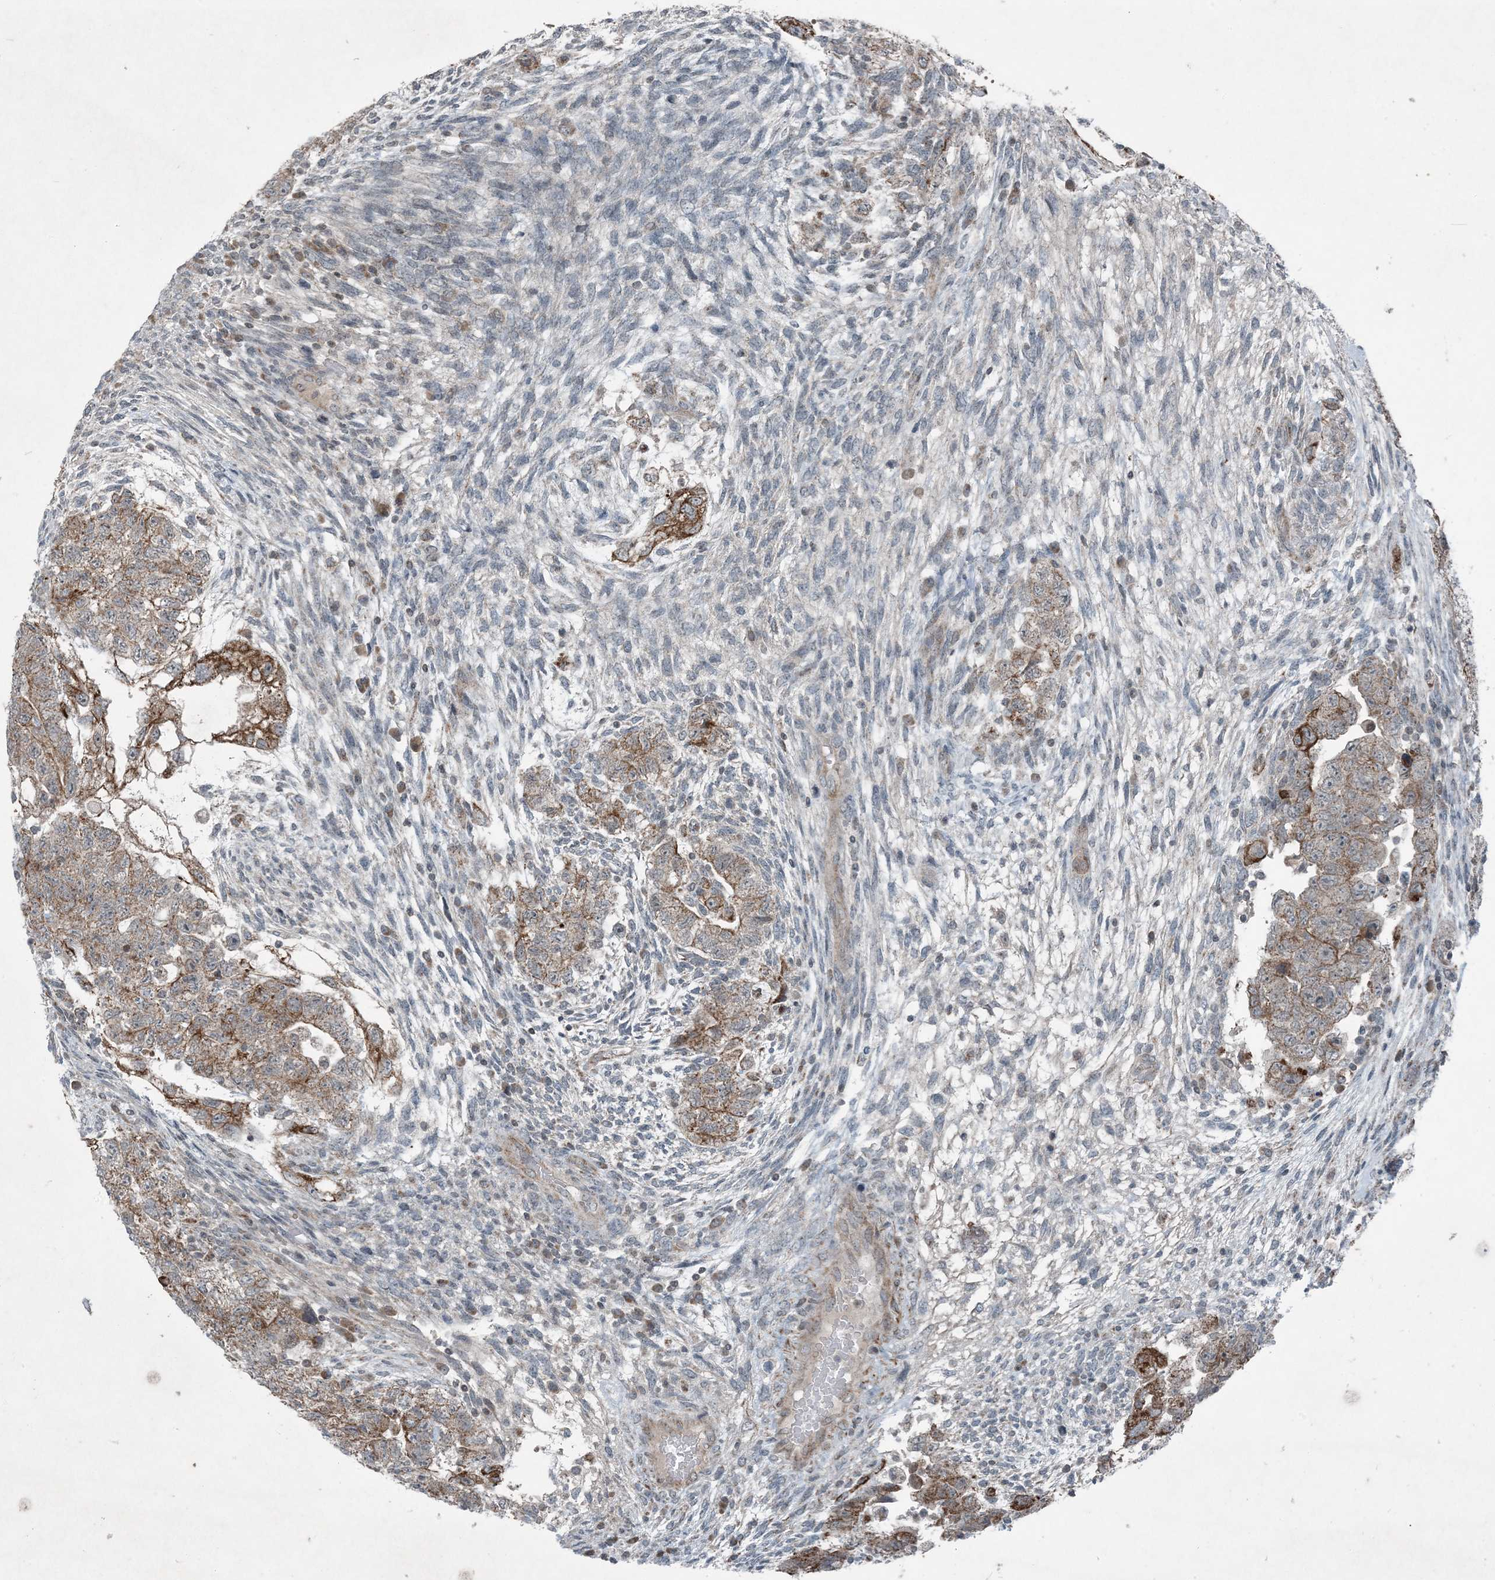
{"staining": {"intensity": "moderate", "quantity": "25%-75%", "location": "cytoplasmic/membranous"}, "tissue": "testis cancer", "cell_type": "Tumor cells", "image_type": "cancer", "snomed": [{"axis": "morphology", "description": "Carcinoma, Embryonal, NOS"}, {"axis": "topography", "description": "Testis"}], "caption": "Human embryonal carcinoma (testis) stained with a protein marker demonstrates moderate staining in tumor cells.", "gene": "PC", "patient": {"sex": "male", "age": 36}}